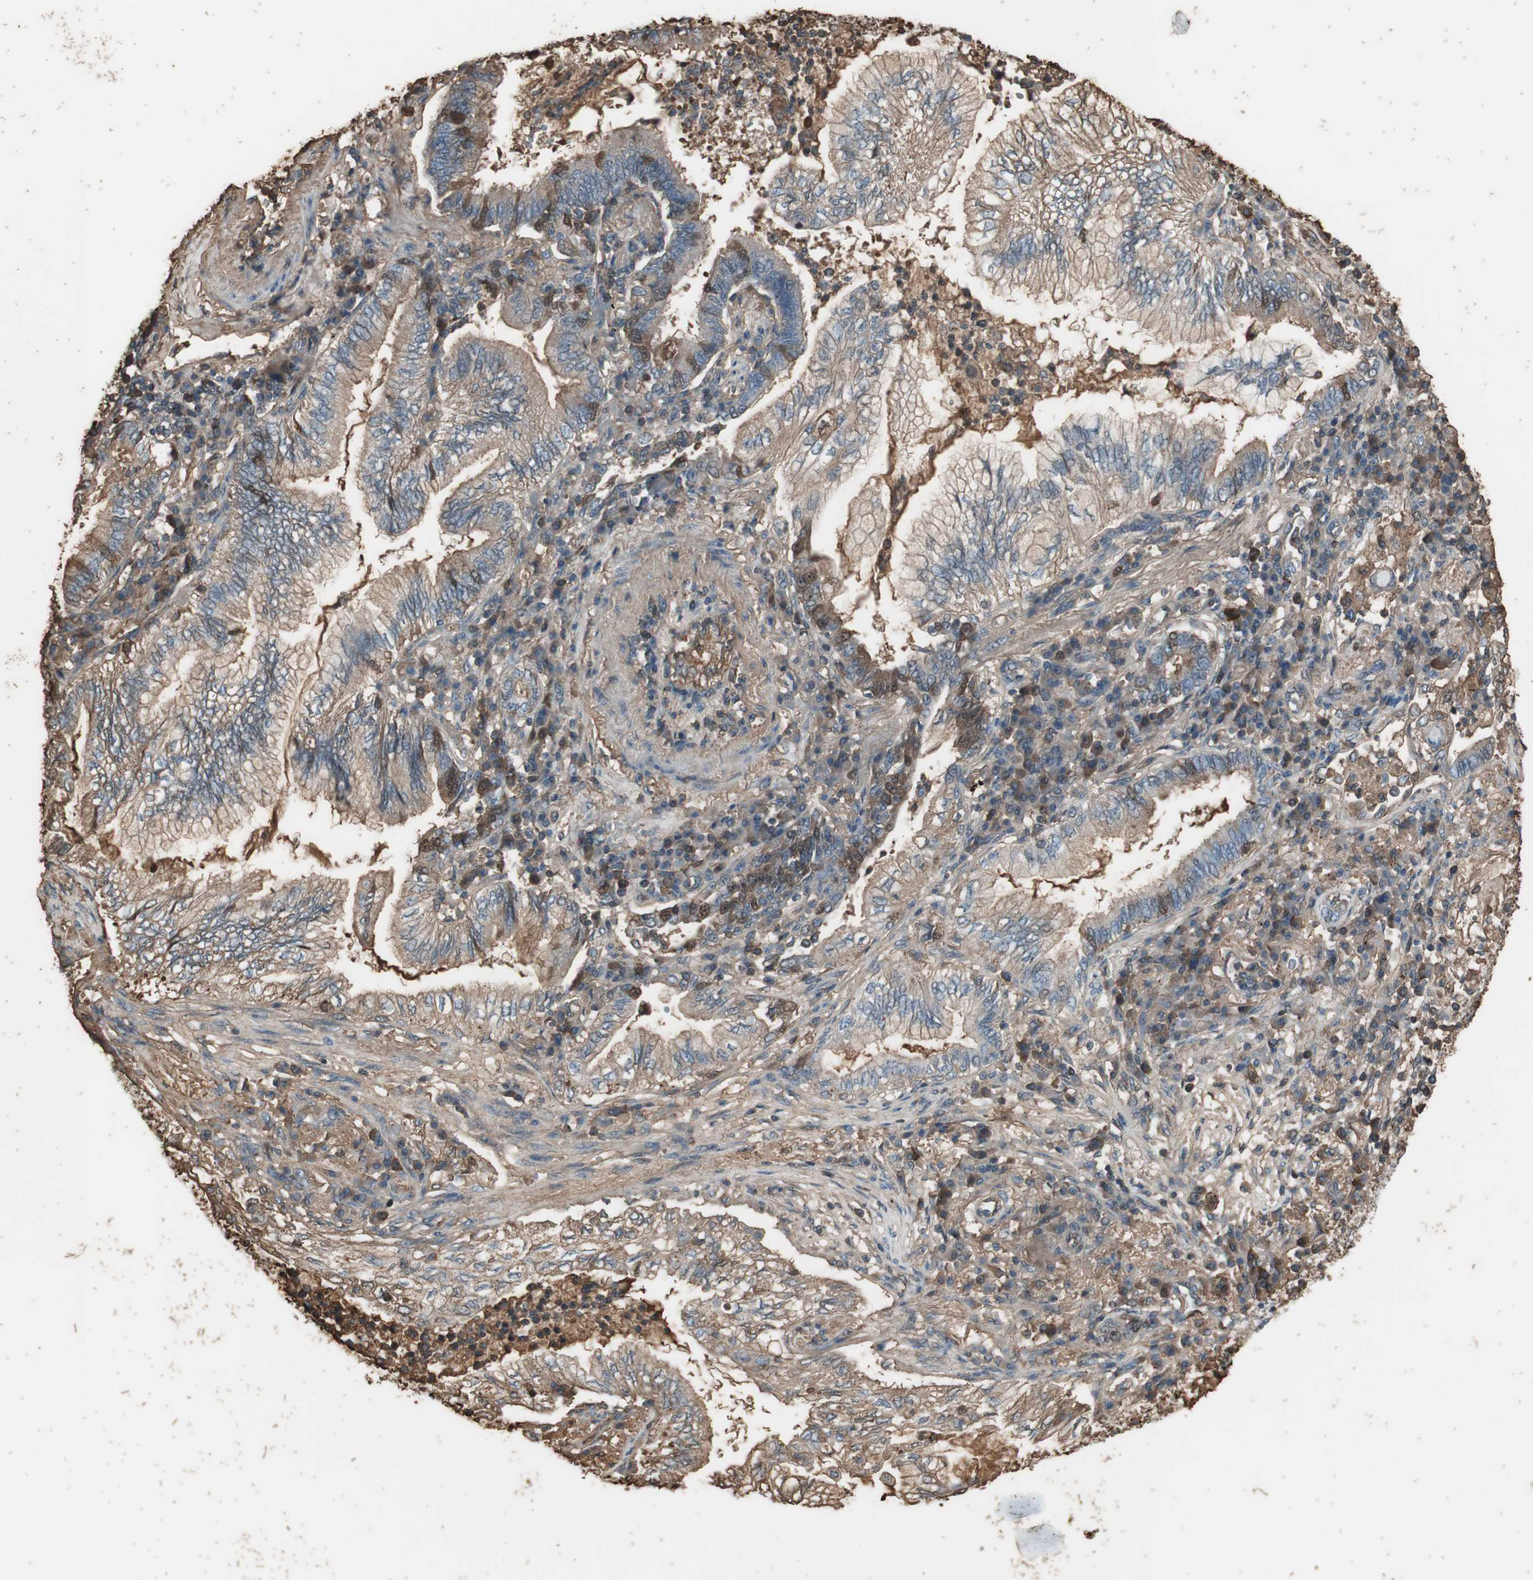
{"staining": {"intensity": "weak", "quantity": ">75%", "location": "cytoplasmic/membranous"}, "tissue": "lung cancer", "cell_type": "Tumor cells", "image_type": "cancer", "snomed": [{"axis": "morphology", "description": "Normal tissue, NOS"}, {"axis": "morphology", "description": "Adenocarcinoma, NOS"}, {"axis": "topography", "description": "Bronchus"}, {"axis": "topography", "description": "Lung"}], "caption": "High-power microscopy captured an immunohistochemistry image of adenocarcinoma (lung), revealing weak cytoplasmic/membranous expression in about >75% of tumor cells. (Brightfield microscopy of DAB IHC at high magnification).", "gene": "MMP14", "patient": {"sex": "female", "age": 70}}